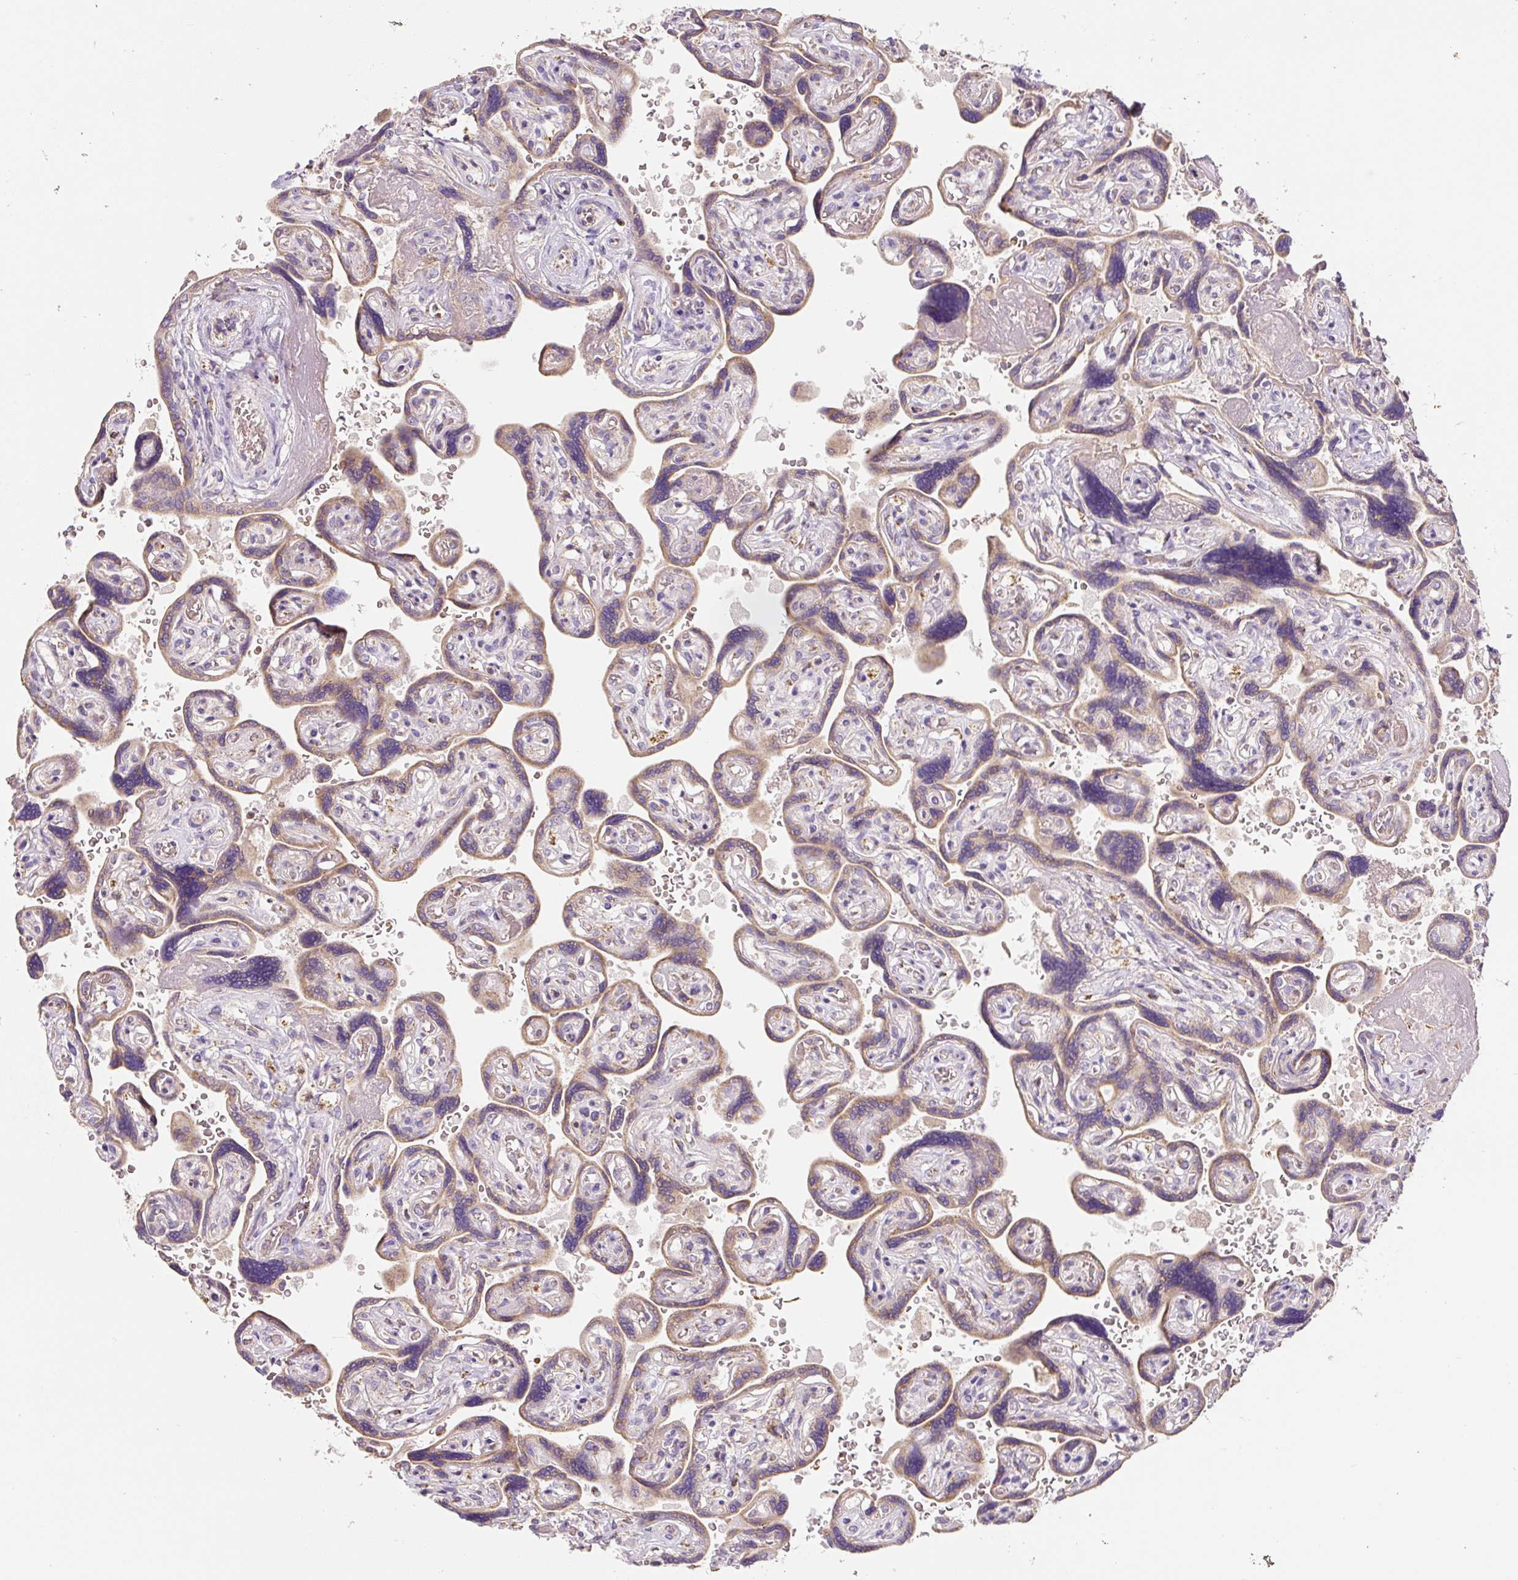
{"staining": {"intensity": "moderate", "quantity": ">75%", "location": "cytoplasmic/membranous"}, "tissue": "placenta", "cell_type": "Trophoblastic cells", "image_type": "normal", "snomed": [{"axis": "morphology", "description": "Normal tissue, NOS"}, {"axis": "topography", "description": "Placenta"}], "caption": "Brown immunohistochemical staining in normal placenta reveals moderate cytoplasmic/membranous expression in approximately >75% of trophoblastic cells. (Brightfield microscopy of DAB IHC at high magnification).", "gene": "MT", "patient": {"sex": "female", "age": 32}}